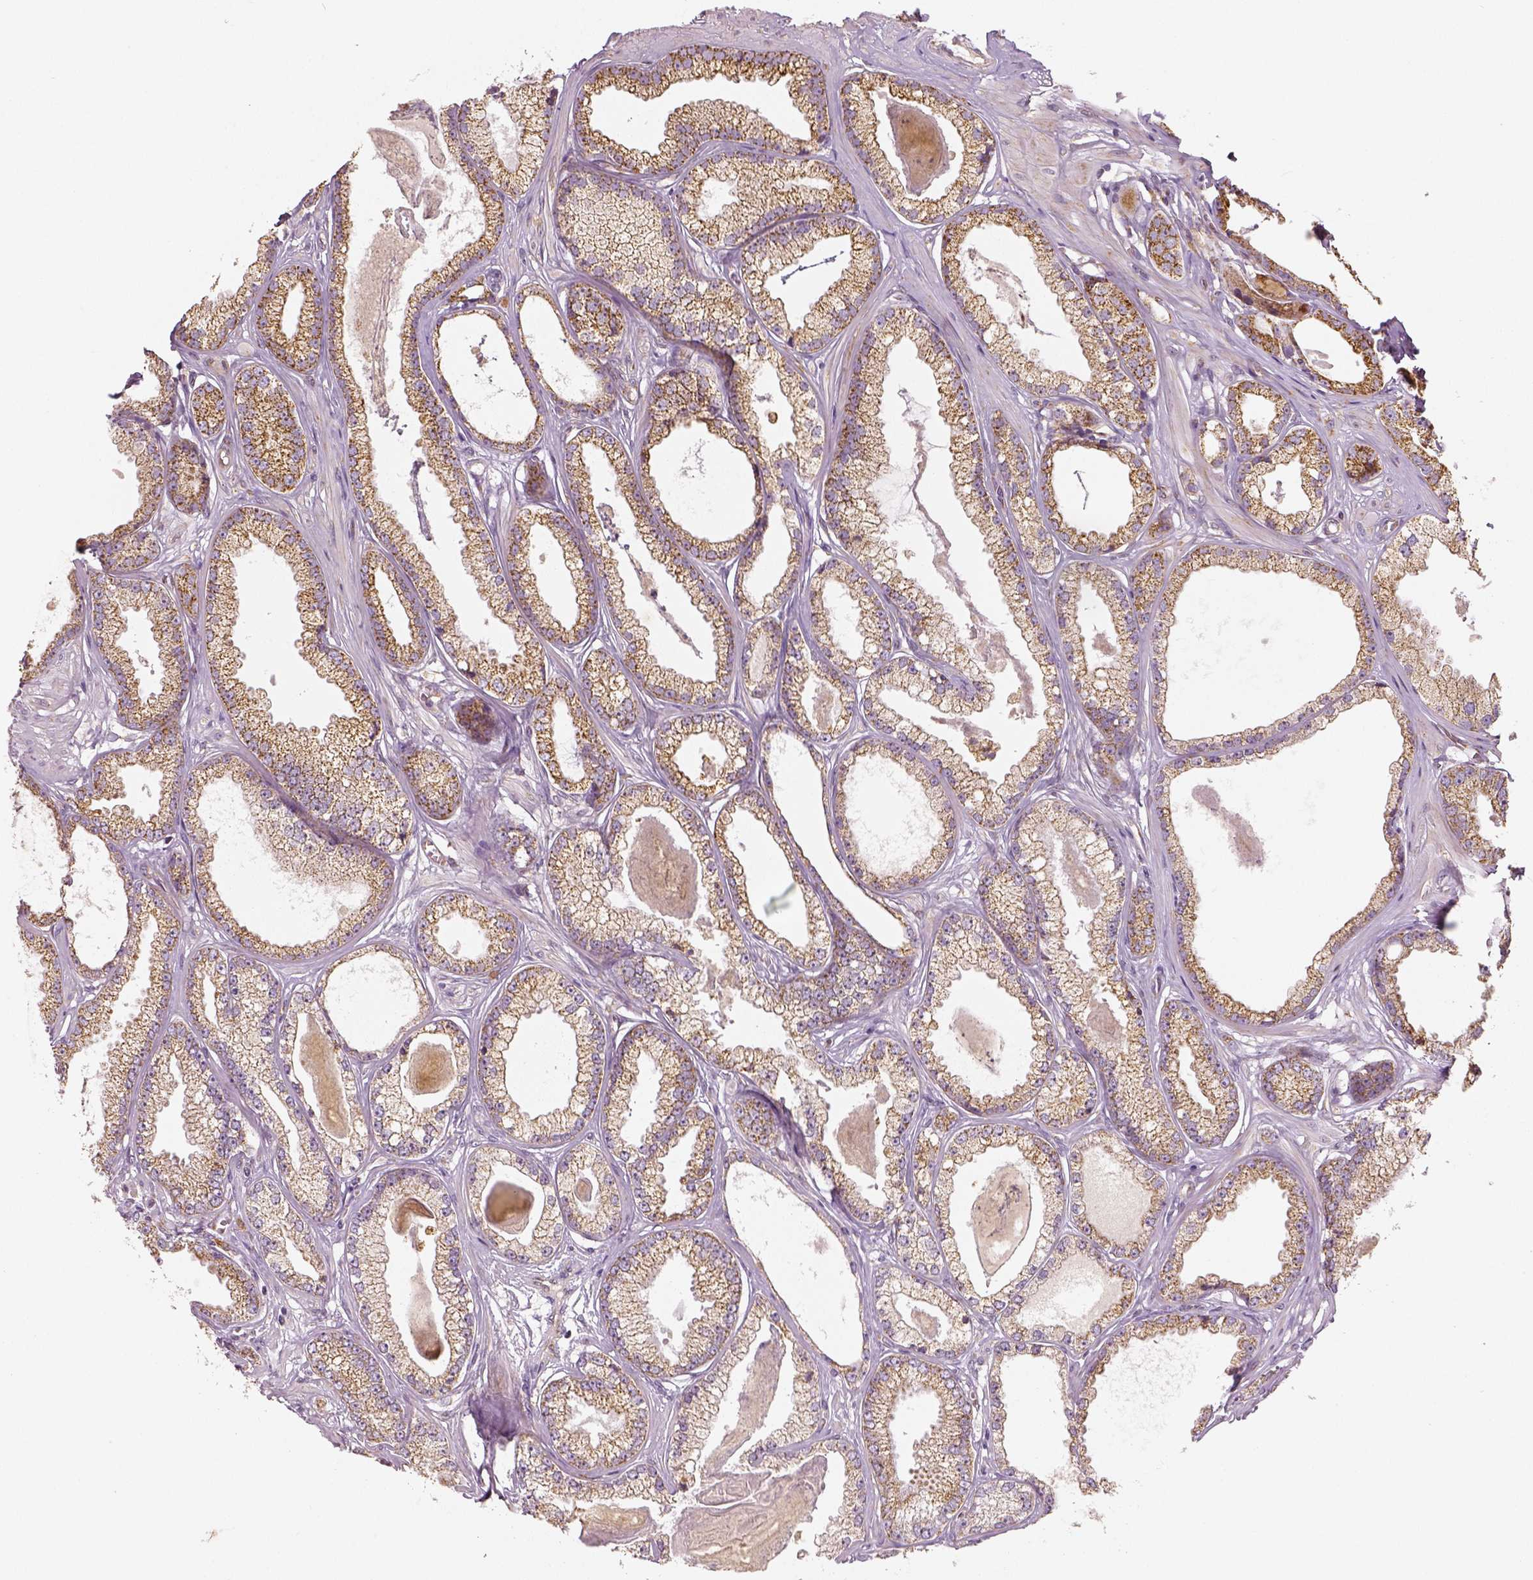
{"staining": {"intensity": "moderate", "quantity": ">75%", "location": "cytoplasmic/membranous"}, "tissue": "prostate cancer", "cell_type": "Tumor cells", "image_type": "cancer", "snomed": [{"axis": "morphology", "description": "Adenocarcinoma, Low grade"}, {"axis": "topography", "description": "Prostate"}], "caption": "Human prostate low-grade adenocarcinoma stained for a protein (brown) displays moderate cytoplasmic/membranous positive staining in approximately >75% of tumor cells.", "gene": "PGAM5", "patient": {"sex": "male", "age": 64}}